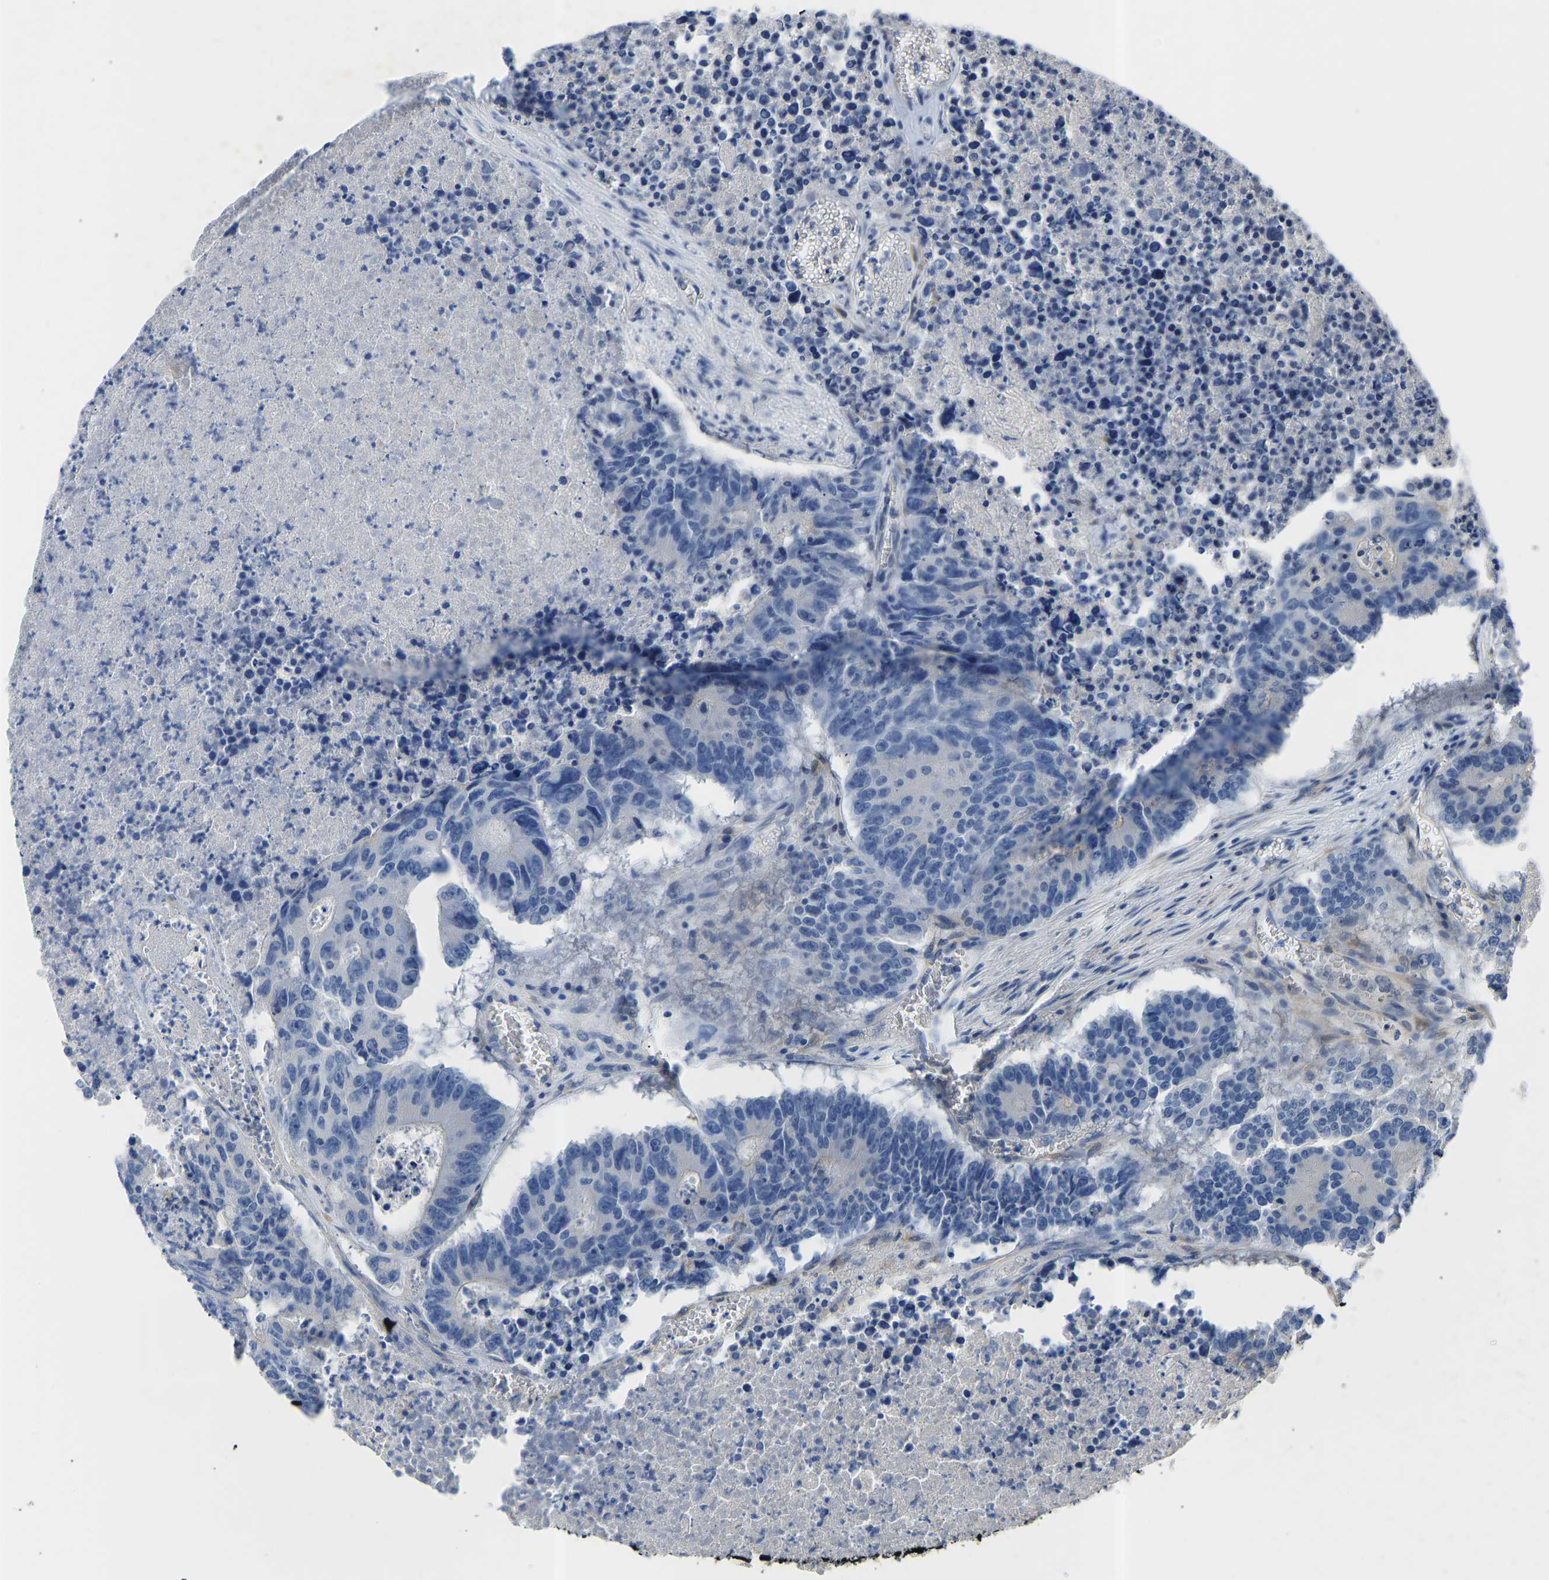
{"staining": {"intensity": "negative", "quantity": "none", "location": "none"}, "tissue": "colorectal cancer", "cell_type": "Tumor cells", "image_type": "cancer", "snomed": [{"axis": "morphology", "description": "Adenocarcinoma, NOS"}, {"axis": "topography", "description": "Colon"}], "caption": "A high-resolution histopathology image shows immunohistochemistry (IHC) staining of colorectal cancer, which demonstrates no significant expression in tumor cells.", "gene": "RBP1", "patient": {"sex": "male", "age": 87}}